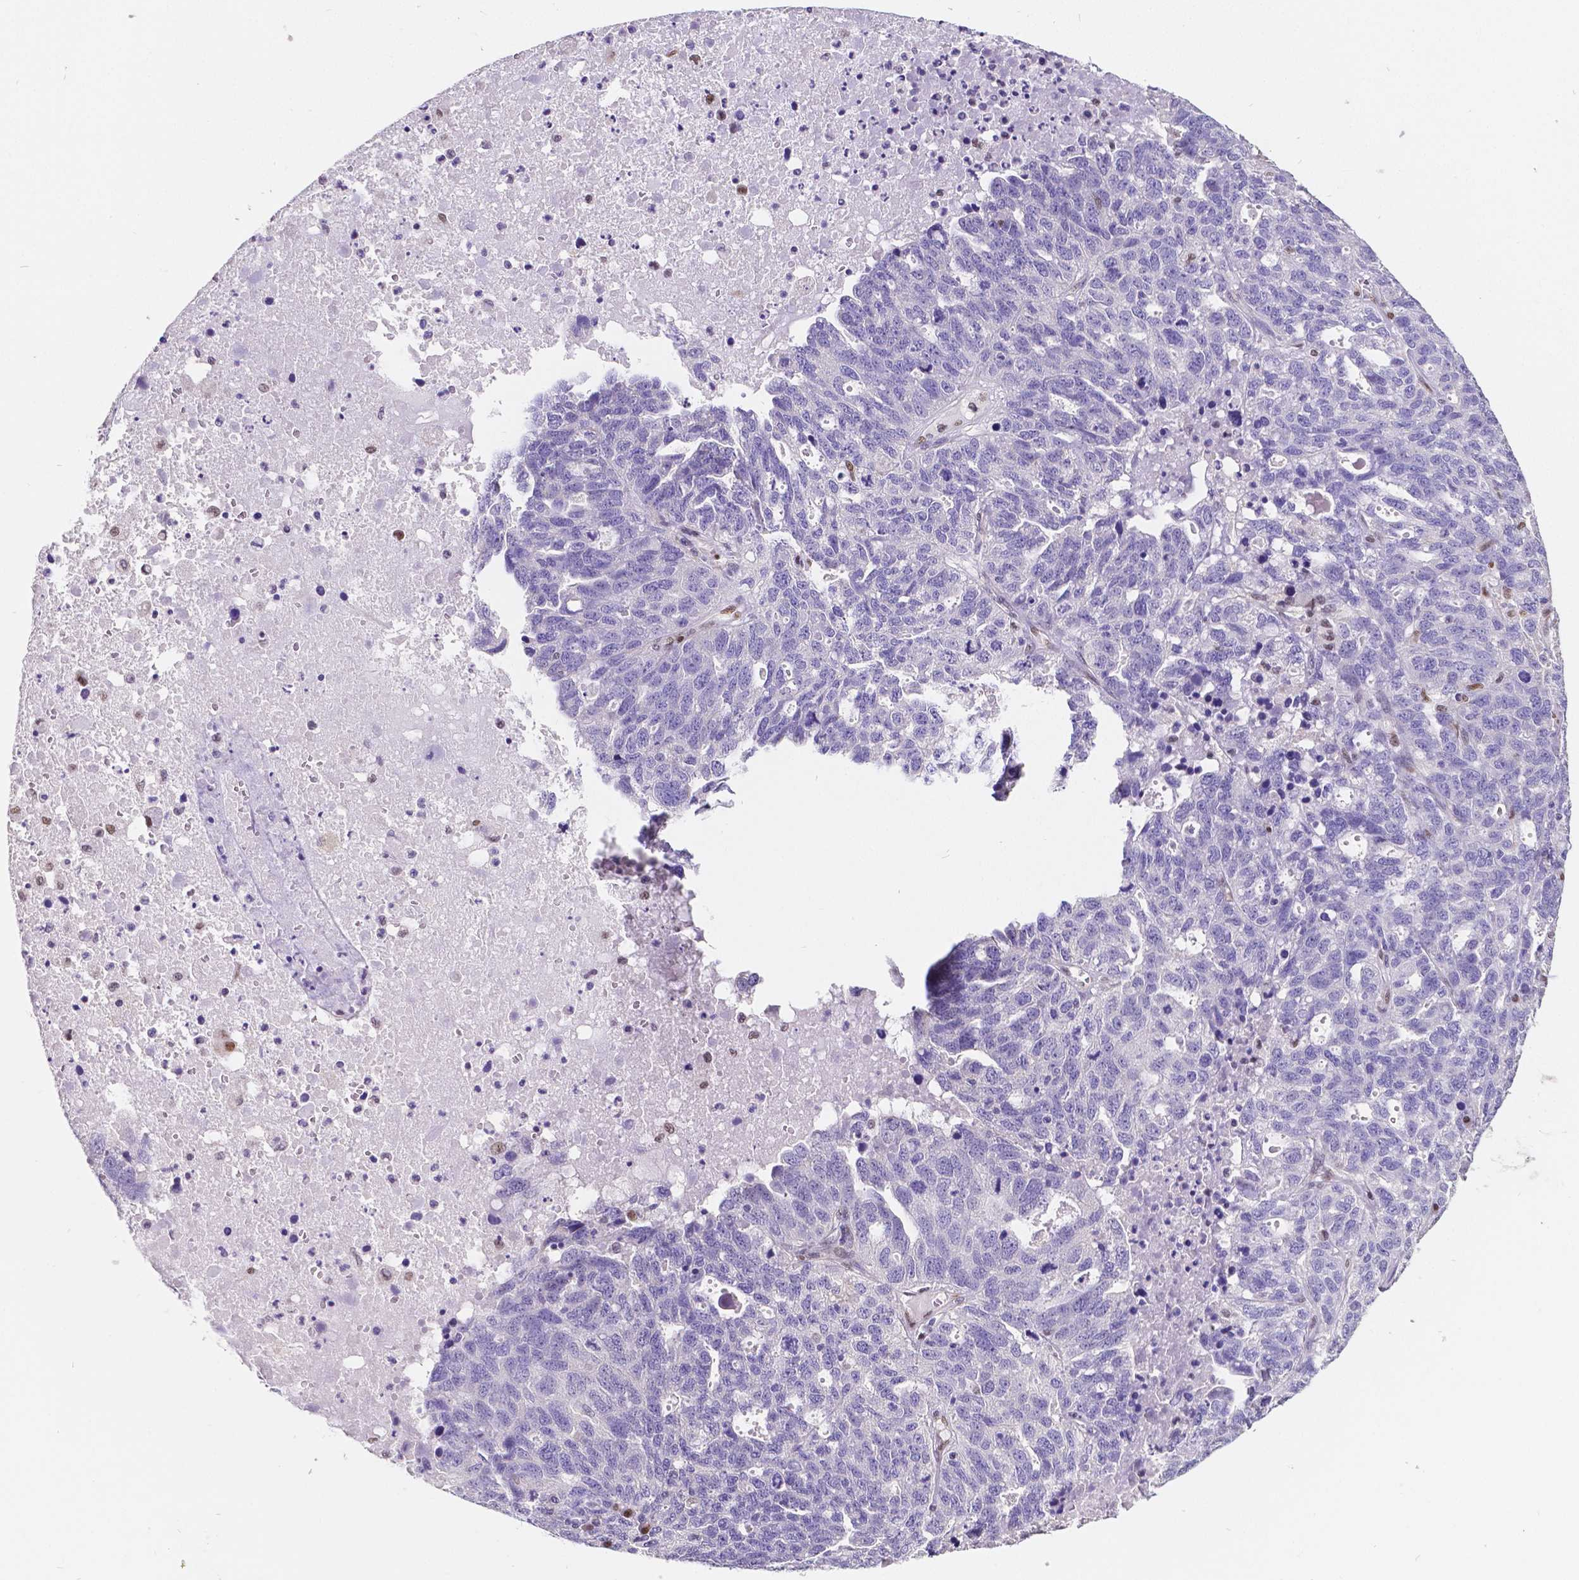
{"staining": {"intensity": "negative", "quantity": "none", "location": "none"}, "tissue": "ovarian cancer", "cell_type": "Tumor cells", "image_type": "cancer", "snomed": [{"axis": "morphology", "description": "Cystadenocarcinoma, serous, NOS"}, {"axis": "topography", "description": "Ovary"}], "caption": "Immunohistochemistry photomicrograph of human ovarian cancer stained for a protein (brown), which demonstrates no positivity in tumor cells.", "gene": "MEF2C", "patient": {"sex": "female", "age": 71}}